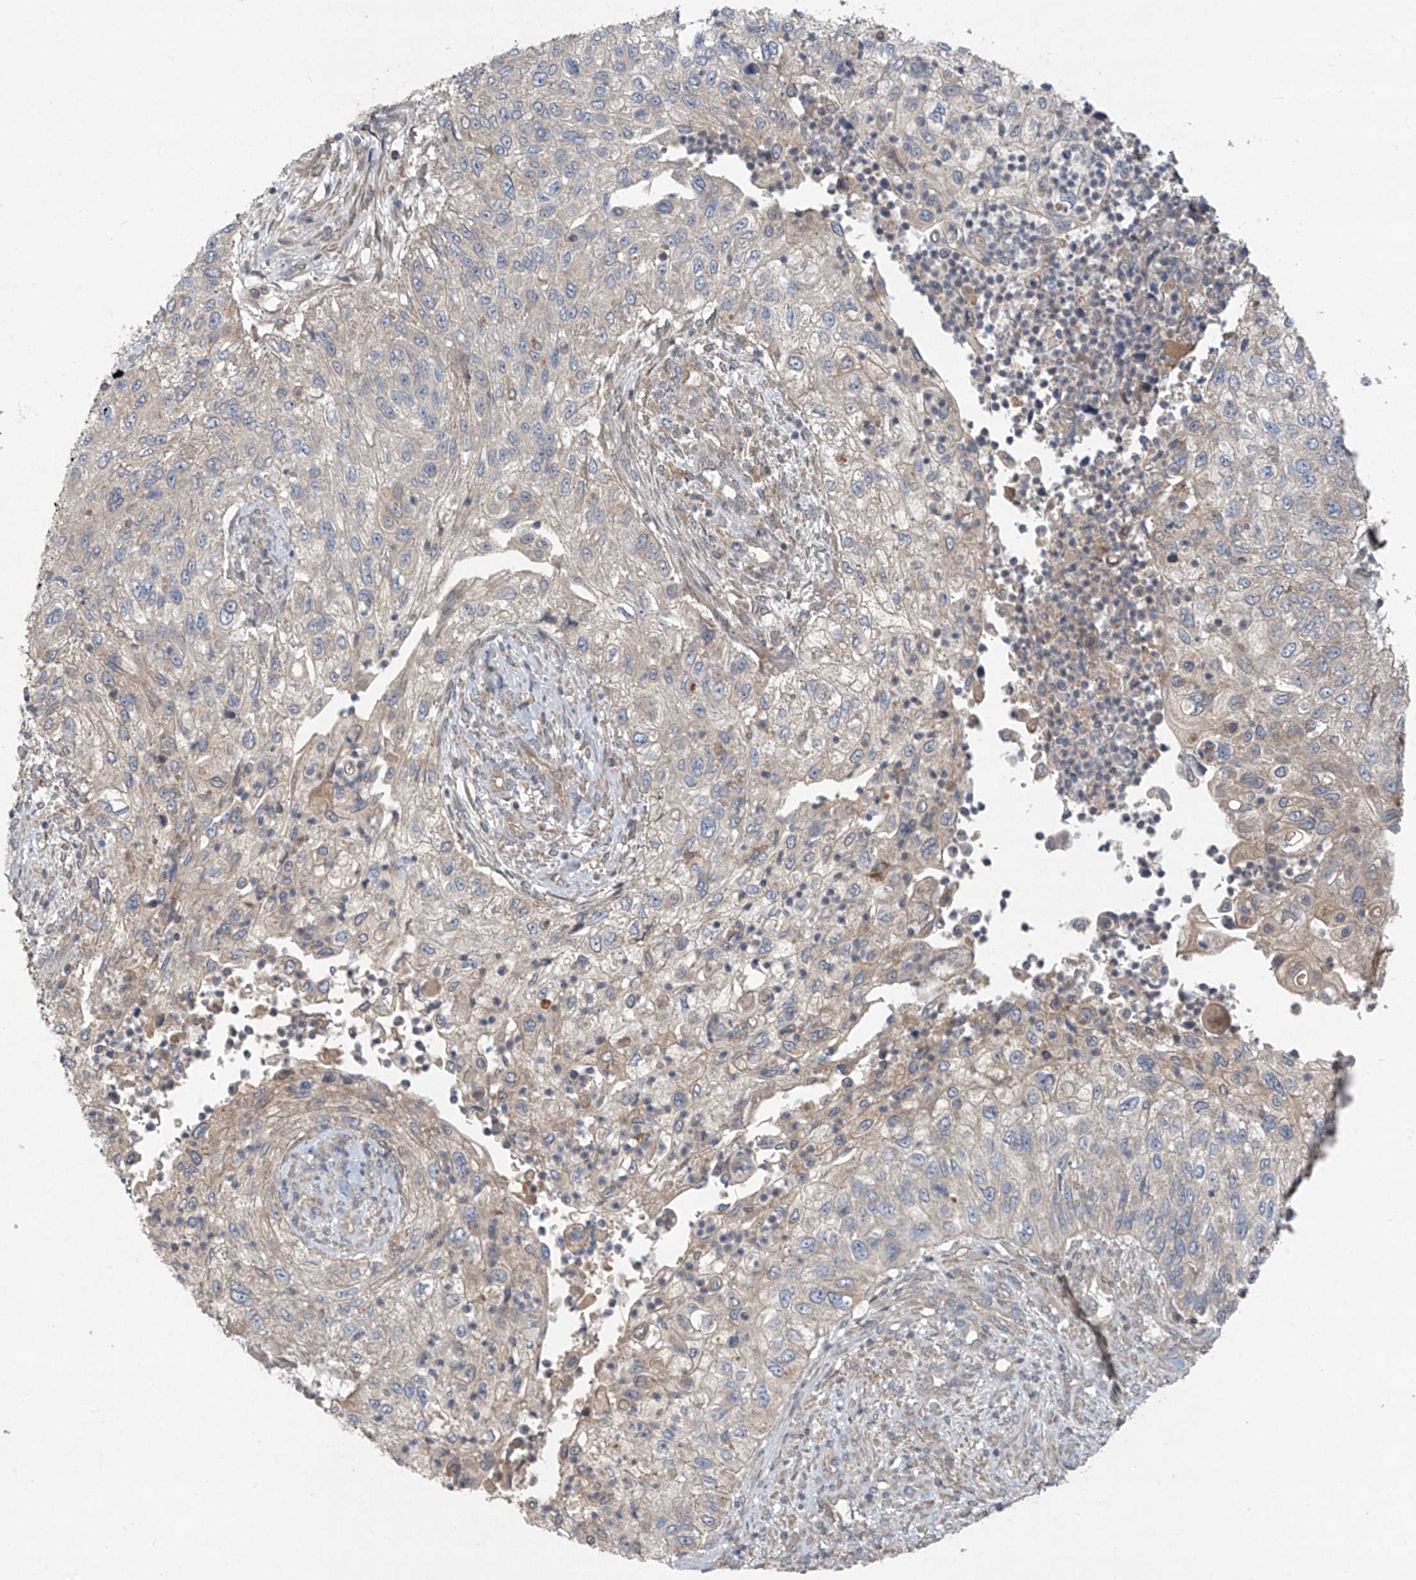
{"staining": {"intensity": "negative", "quantity": "none", "location": "none"}, "tissue": "urothelial cancer", "cell_type": "Tumor cells", "image_type": "cancer", "snomed": [{"axis": "morphology", "description": "Urothelial carcinoma, High grade"}, {"axis": "topography", "description": "Urinary bladder"}], "caption": "Tumor cells show no significant expression in urothelial cancer.", "gene": "FOXRED2", "patient": {"sex": "female", "age": 60}}